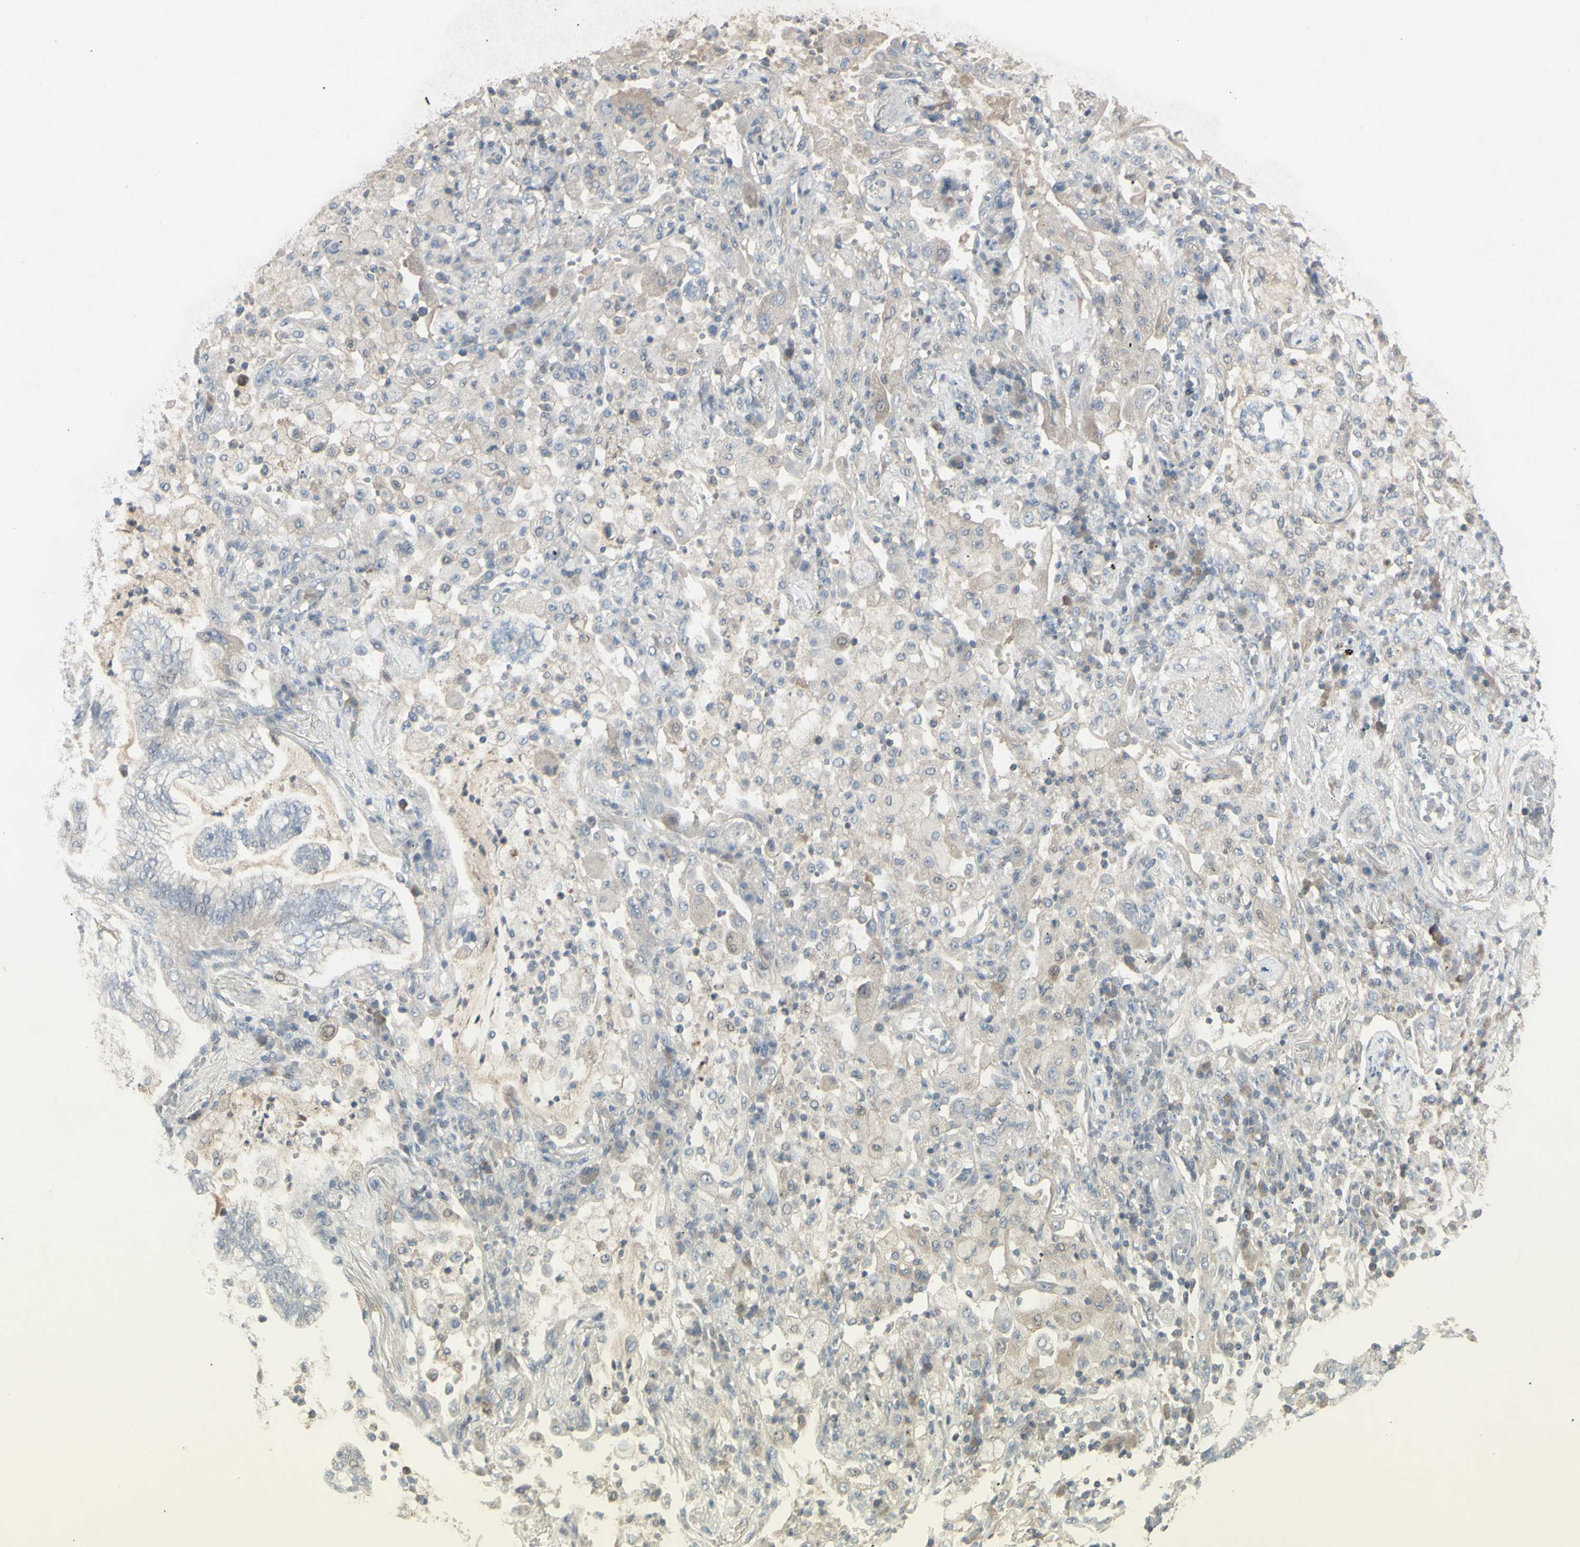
{"staining": {"intensity": "negative", "quantity": "none", "location": "none"}, "tissue": "lung cancer", "cell_type": "Tumor cells", "image_type": "cancer", "snomed": [{"axis": "morphology", "description": "Normal tissue, NOS"}, {"axis": "morphology", "description": "Adenocarcinoma, NOS"}, {"axis": "topography", "description": "Bronchus"}, {"axis": "topography", "description": "Lung"}], "caption": "IHC of lung cancer shows no expression in tumor cells.", "gene": "PIAS4", "patient": {"sex": "female", "age": 70}}